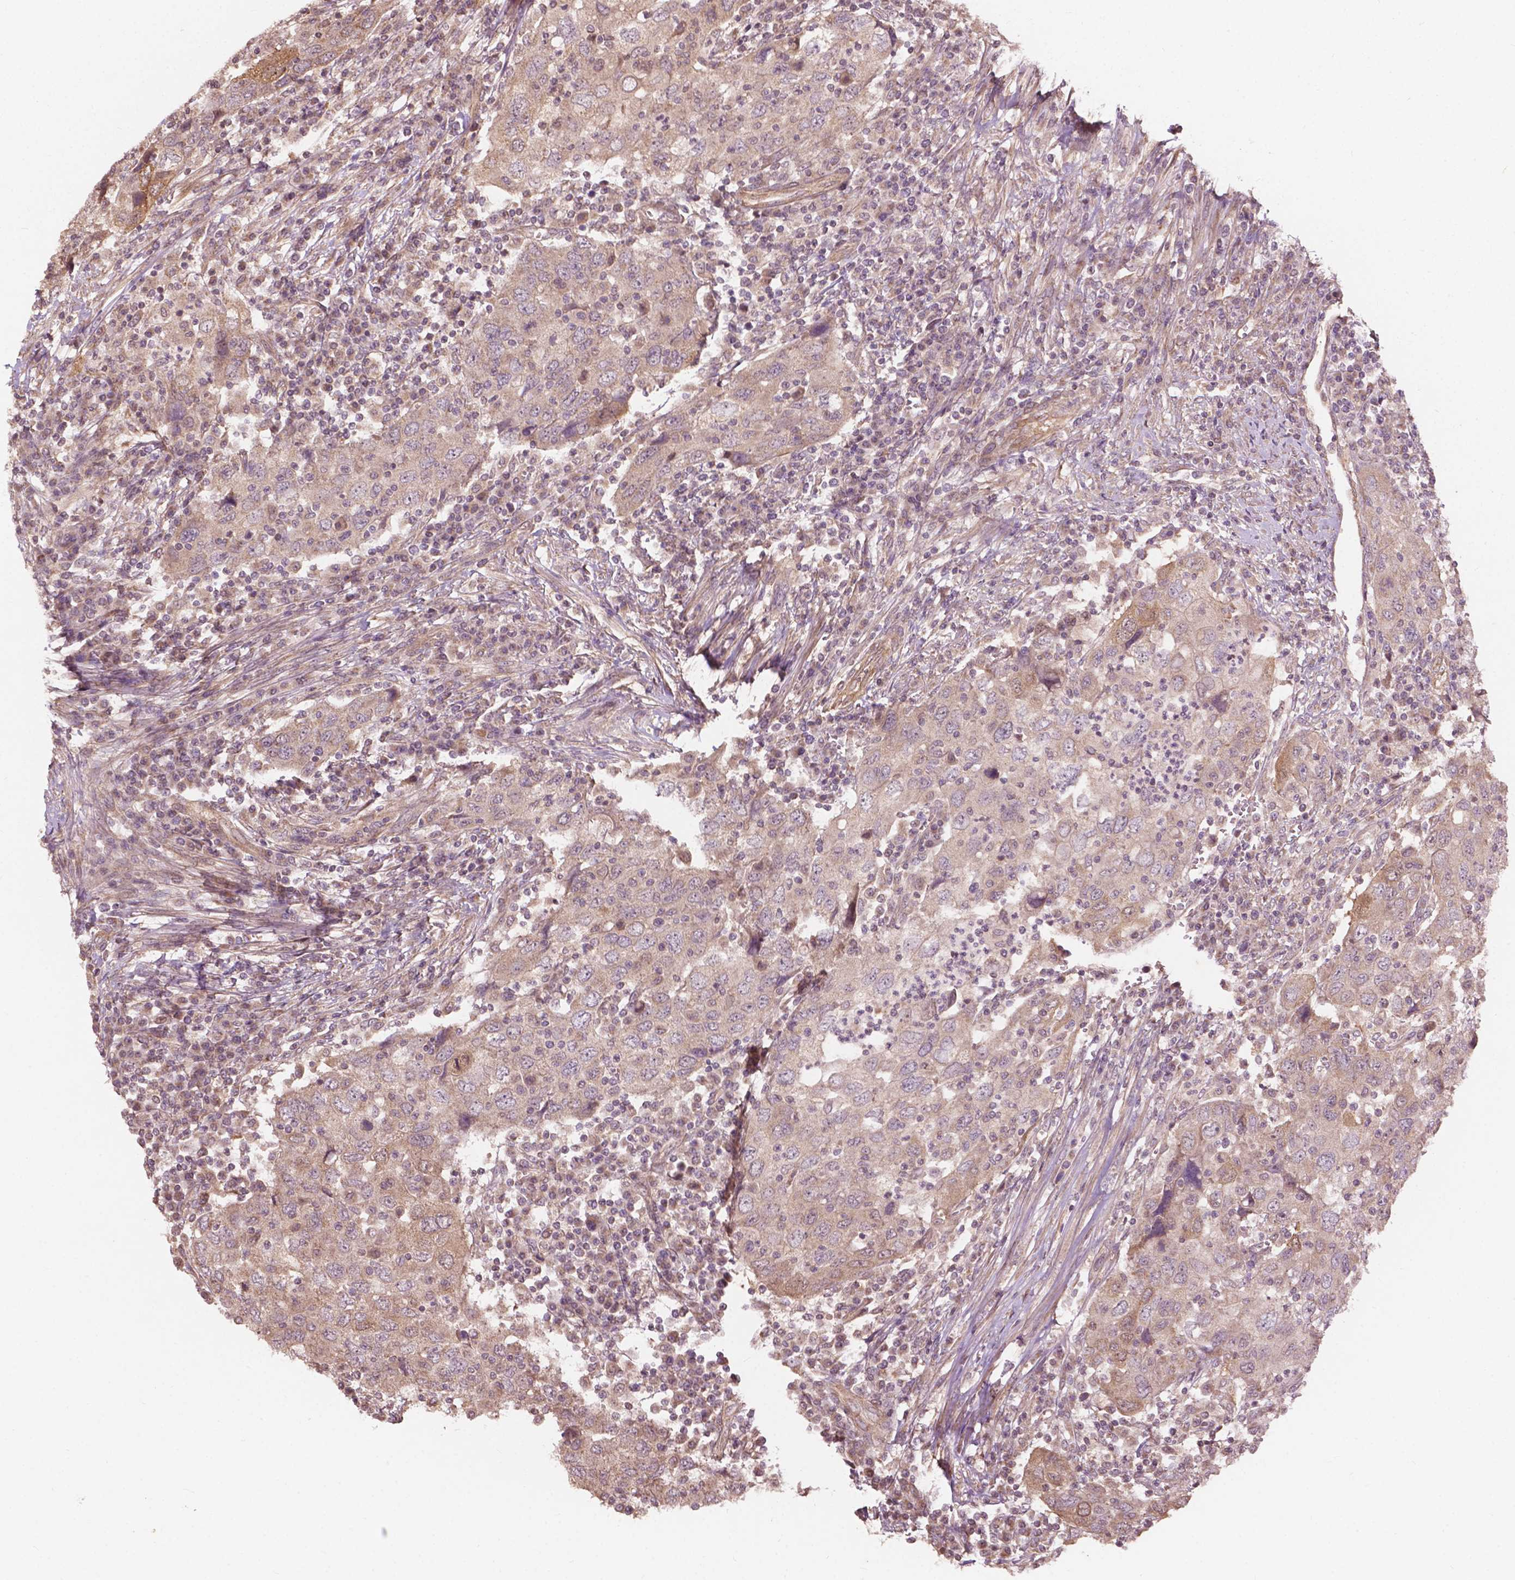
{"staining": {"intensity": "weak", "quantity": "25%-75%", "location": "cytoplasmic/membranous"}, "tissue": "urothelial cancer", "cell_type": "Tumor cells", "image_type": "cancer", "snomed": [{"axis": "morphology", "description": "Urothelial carcinoma, High grade"}, {"axis": "topography", "description": "Urinary bladder"}], "caption": "About 25%-75% of tumor cells in human urothelial cancer exhibit weak cytoplasmic/membranous protein staining as visualized by brown immunohistochemical staining.", "gene": "CDC42BPA", "patient": {"sex": "male", "age": 76}}